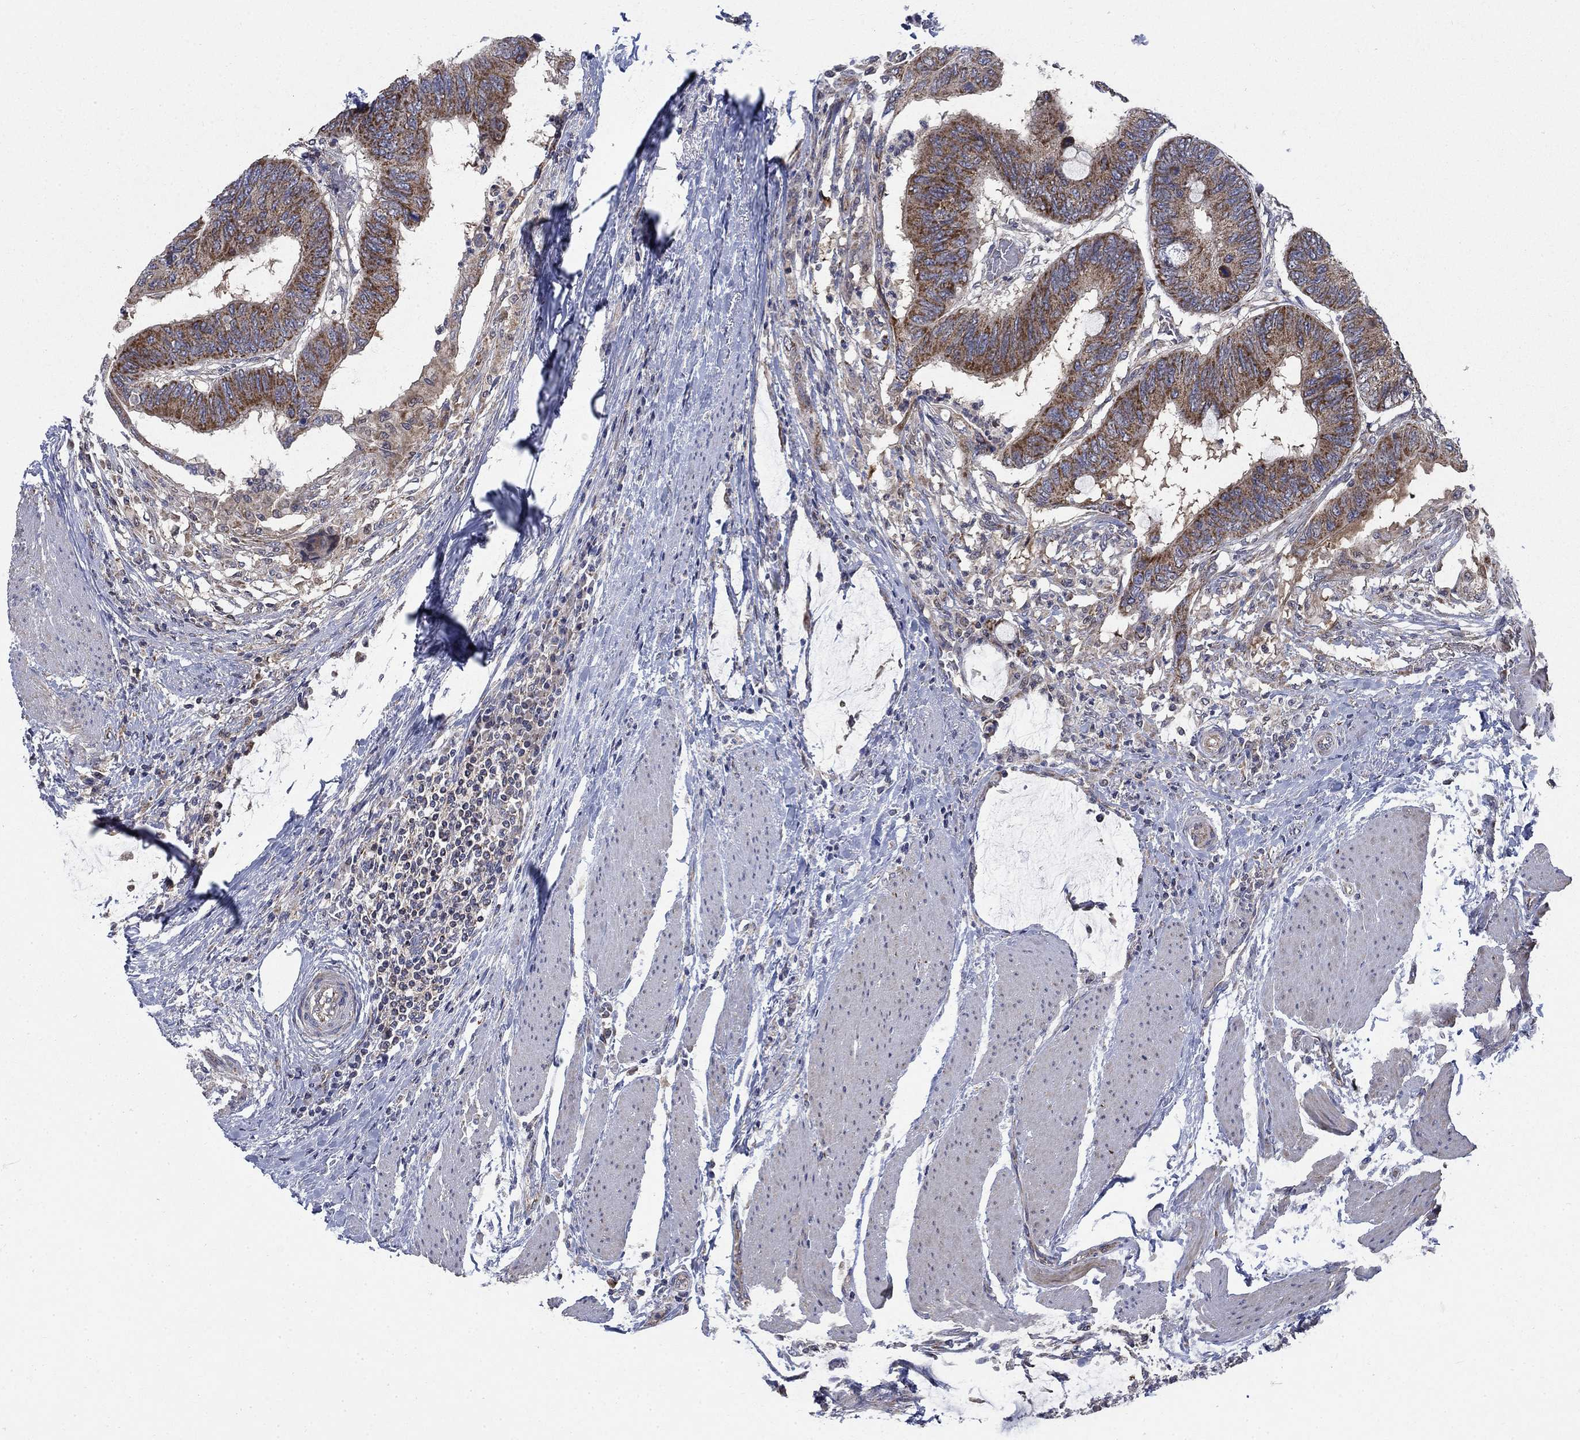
{"staining": {"intensity": "moderate", "quantity": "25%-75%", "location": "cytoplasmic/membranous"}, "tissue": "colorectal cancer", "cell_type": "Tumor cells", "image_type": "cancer", "snomed": [{"axis": "morphology", "description": "Normal tissue, NOS"}, {"axis": "morphology", "description": "Adenocarcinoma, NOS"}, {"axis": "topography", "description": "Rectum"}, {"axis": "topography", "description": "Peripheral nerve tissue"}], "caption": "Immunohistochemistry (IHC) micrograph of neoplastic tissue: colorectal adenocarcinoma stained using IHC shows medium levels of moderate protein expression localized specifically in the cytoplasmic/membranous of tumor cells, appearing as a cytoplasmic/membranous brown color.", "gene": "NME7", "patient": {"sex": "male", "age": 92}}